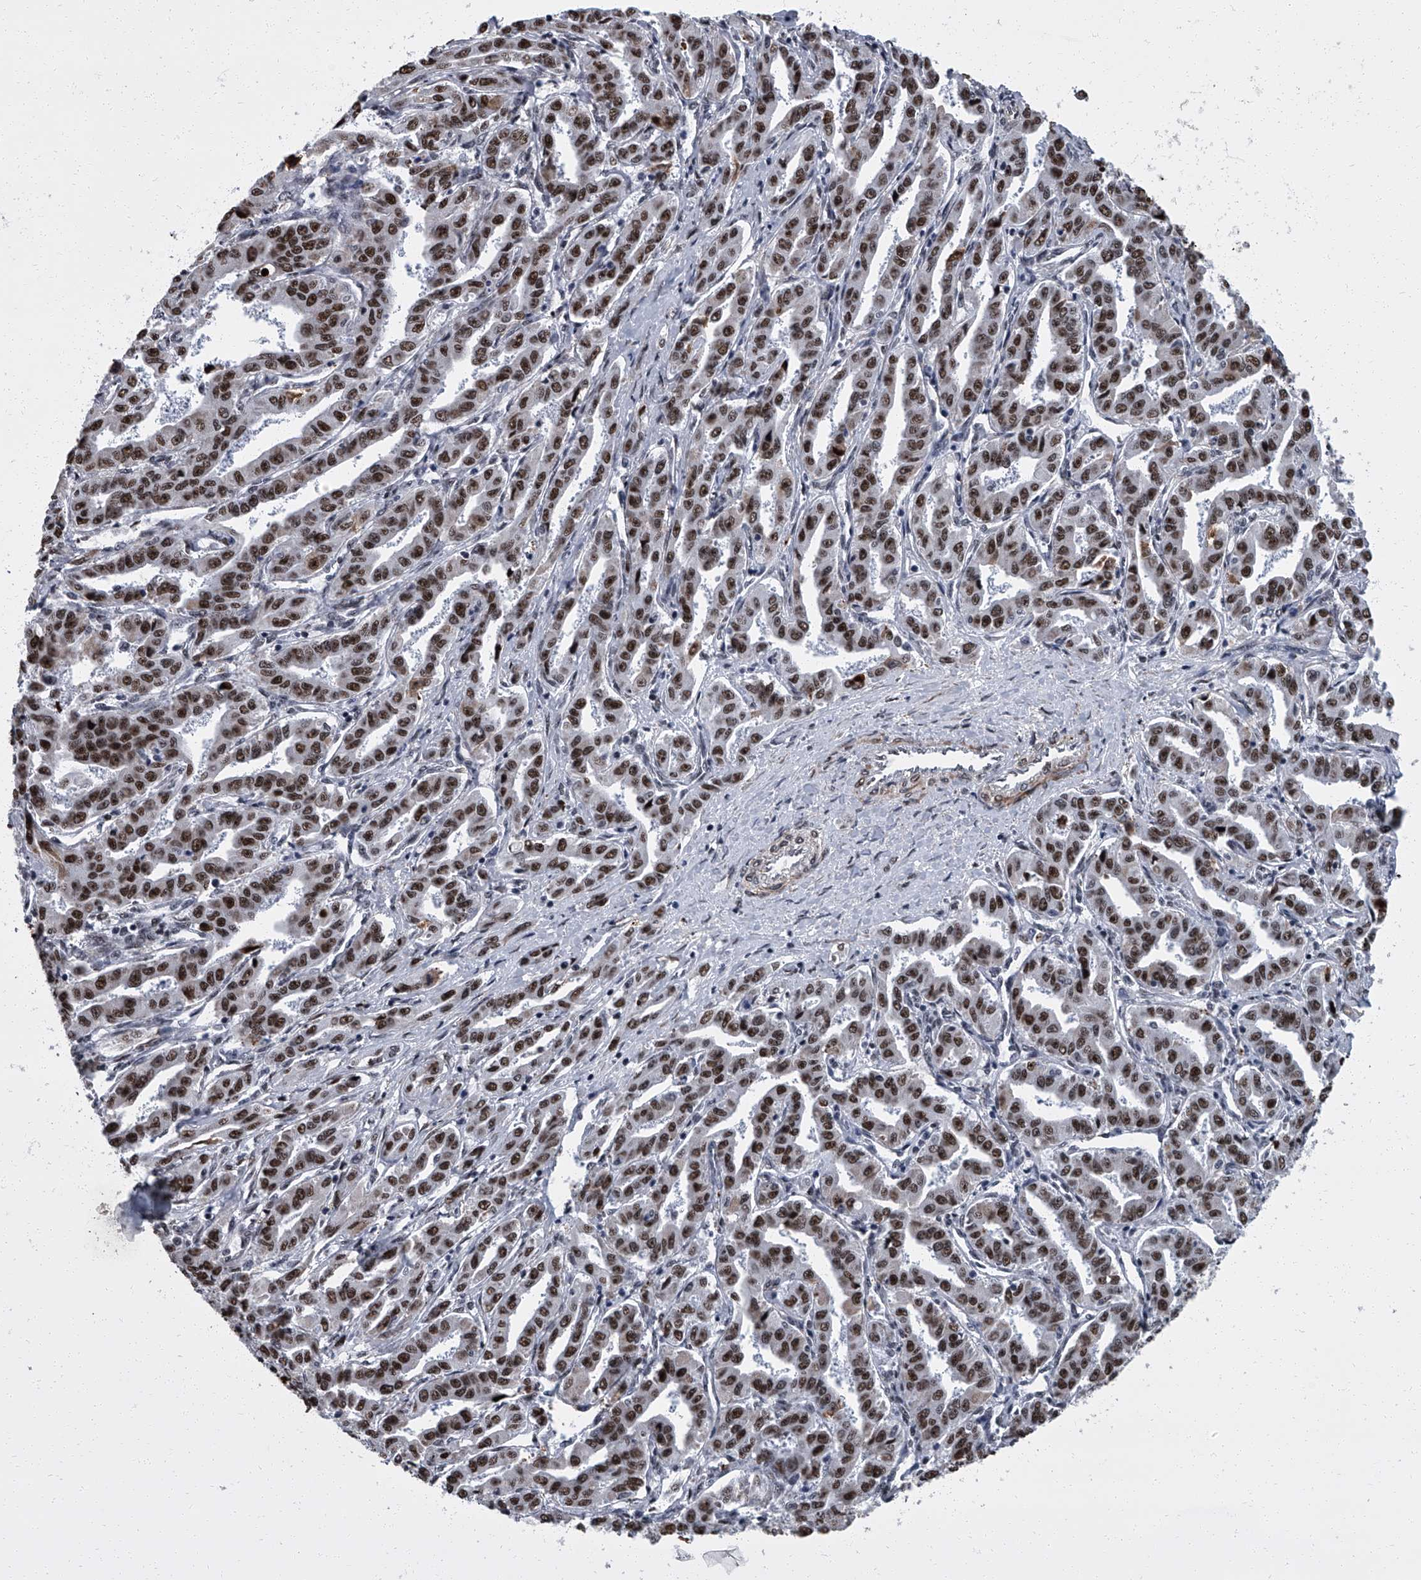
{"staining": {"intensity": "strong", "quantity": ">75%", "location": "nuclear"}, "tissue": "liver cancer", "cell_type": "Tumor cells", "image_type": "cancer", "snomed": [{"axis": "morphology", "description": "Cholangiocarcinoma"}, {"axis": "topography", "description": "Liver"}], "caption": "Immunohistochemistry (DAB) staining of liver cholangiocarcinoma displays strong nuclear protein expression in about >75% of tumor cells.", "gene": "ZNF518B", "patient": {"sex": "male", "age": 59}}